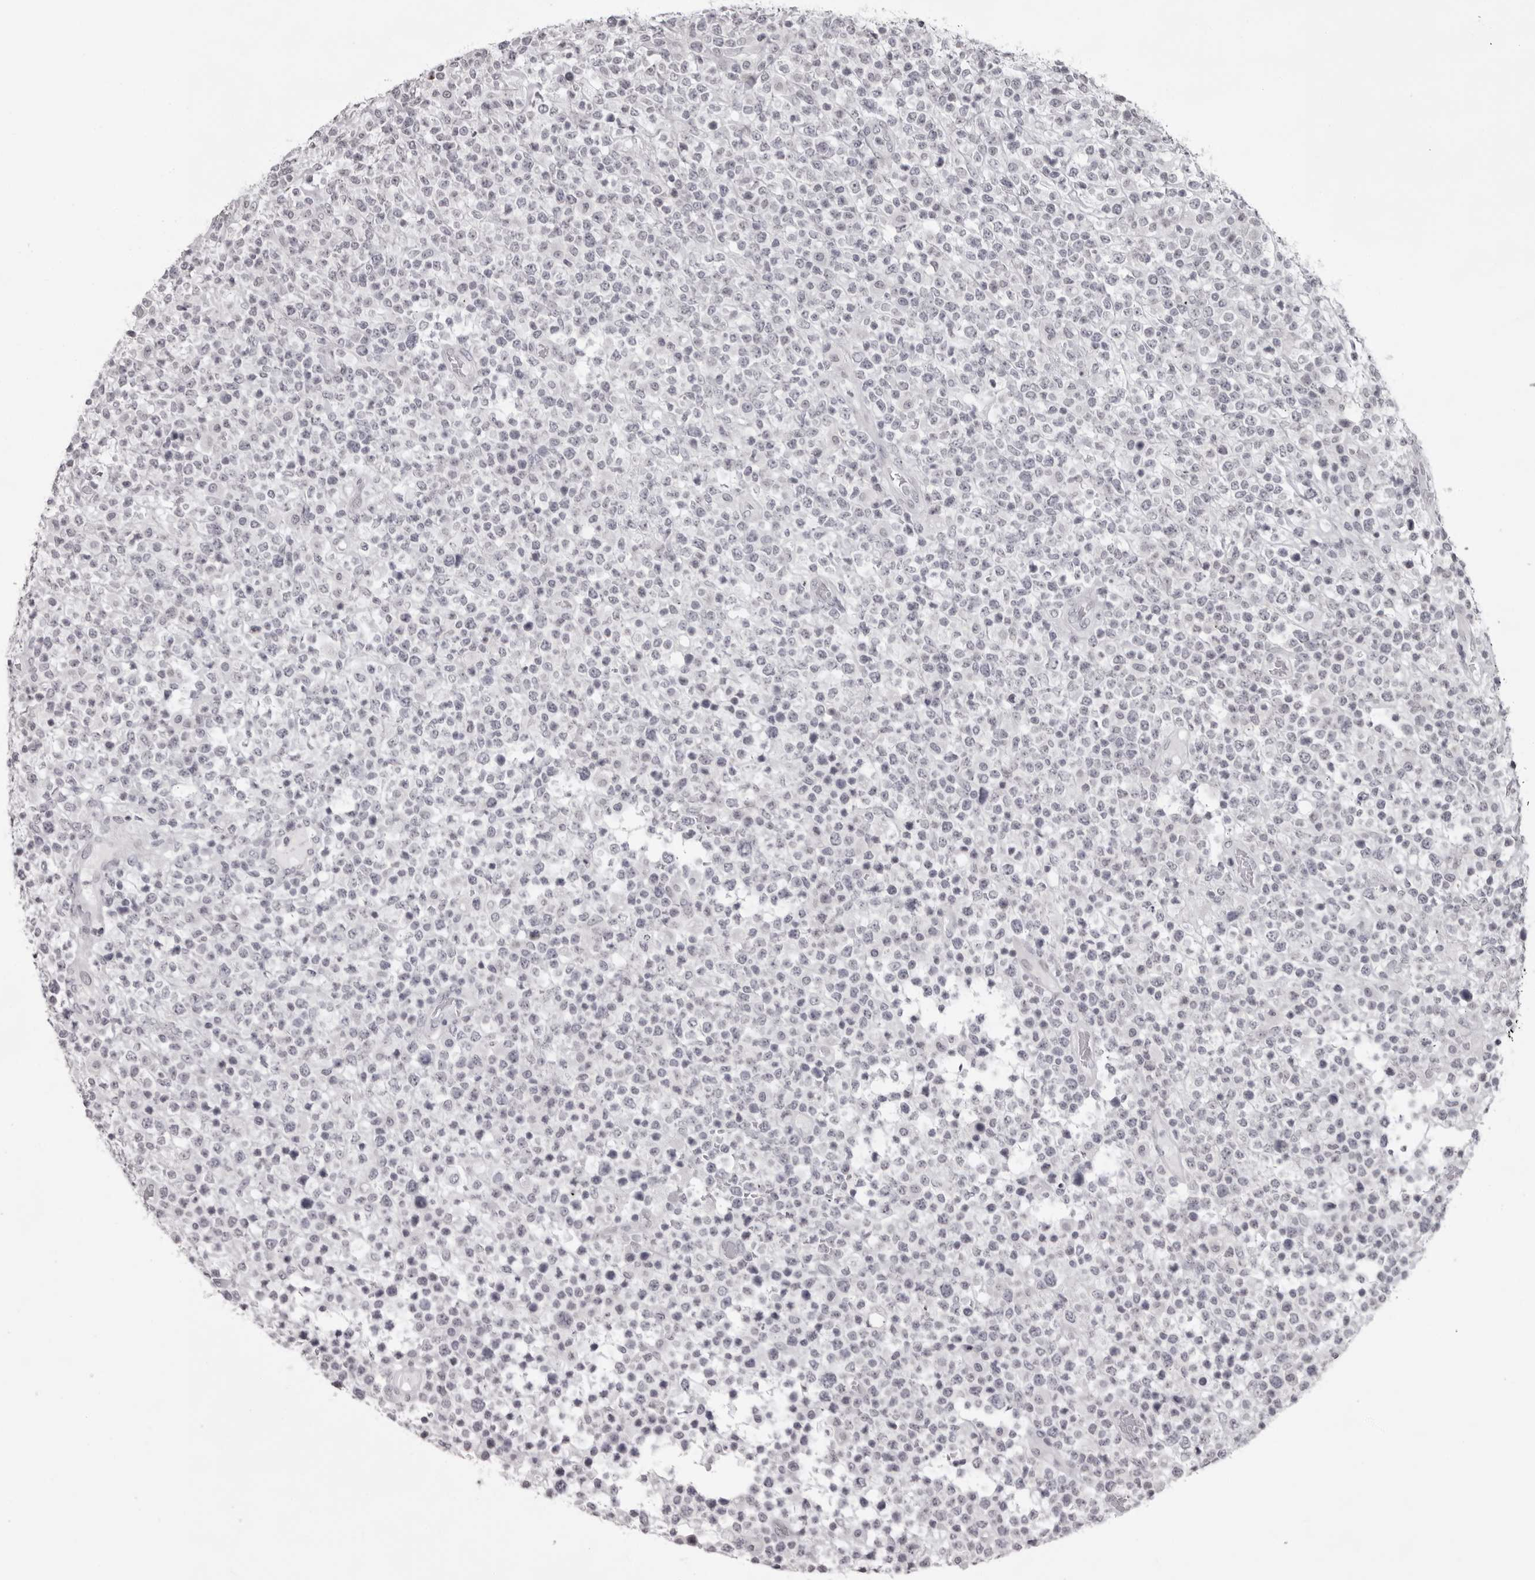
{"staining": {"intensity": "negative", "quantity": "none", "location": "none"}, "tissue": "lymphoma", "cell_type": "Tumor cells", "image_type": "cancer", "snomed": [{"axis": "morphology", "description": "Malignant lymphoma, non-Hodgkin's type, High grade"}, {"axis": "topography", "description": "Colon"}], "caption": "Malignant lymphoma, non-Hodgkin's type (high-grade) was stained to show a protein in brown. There is no significant staining in tumor cells.", "gene": "NUDT18", "patient": {"sex": "female", "age": 53}}